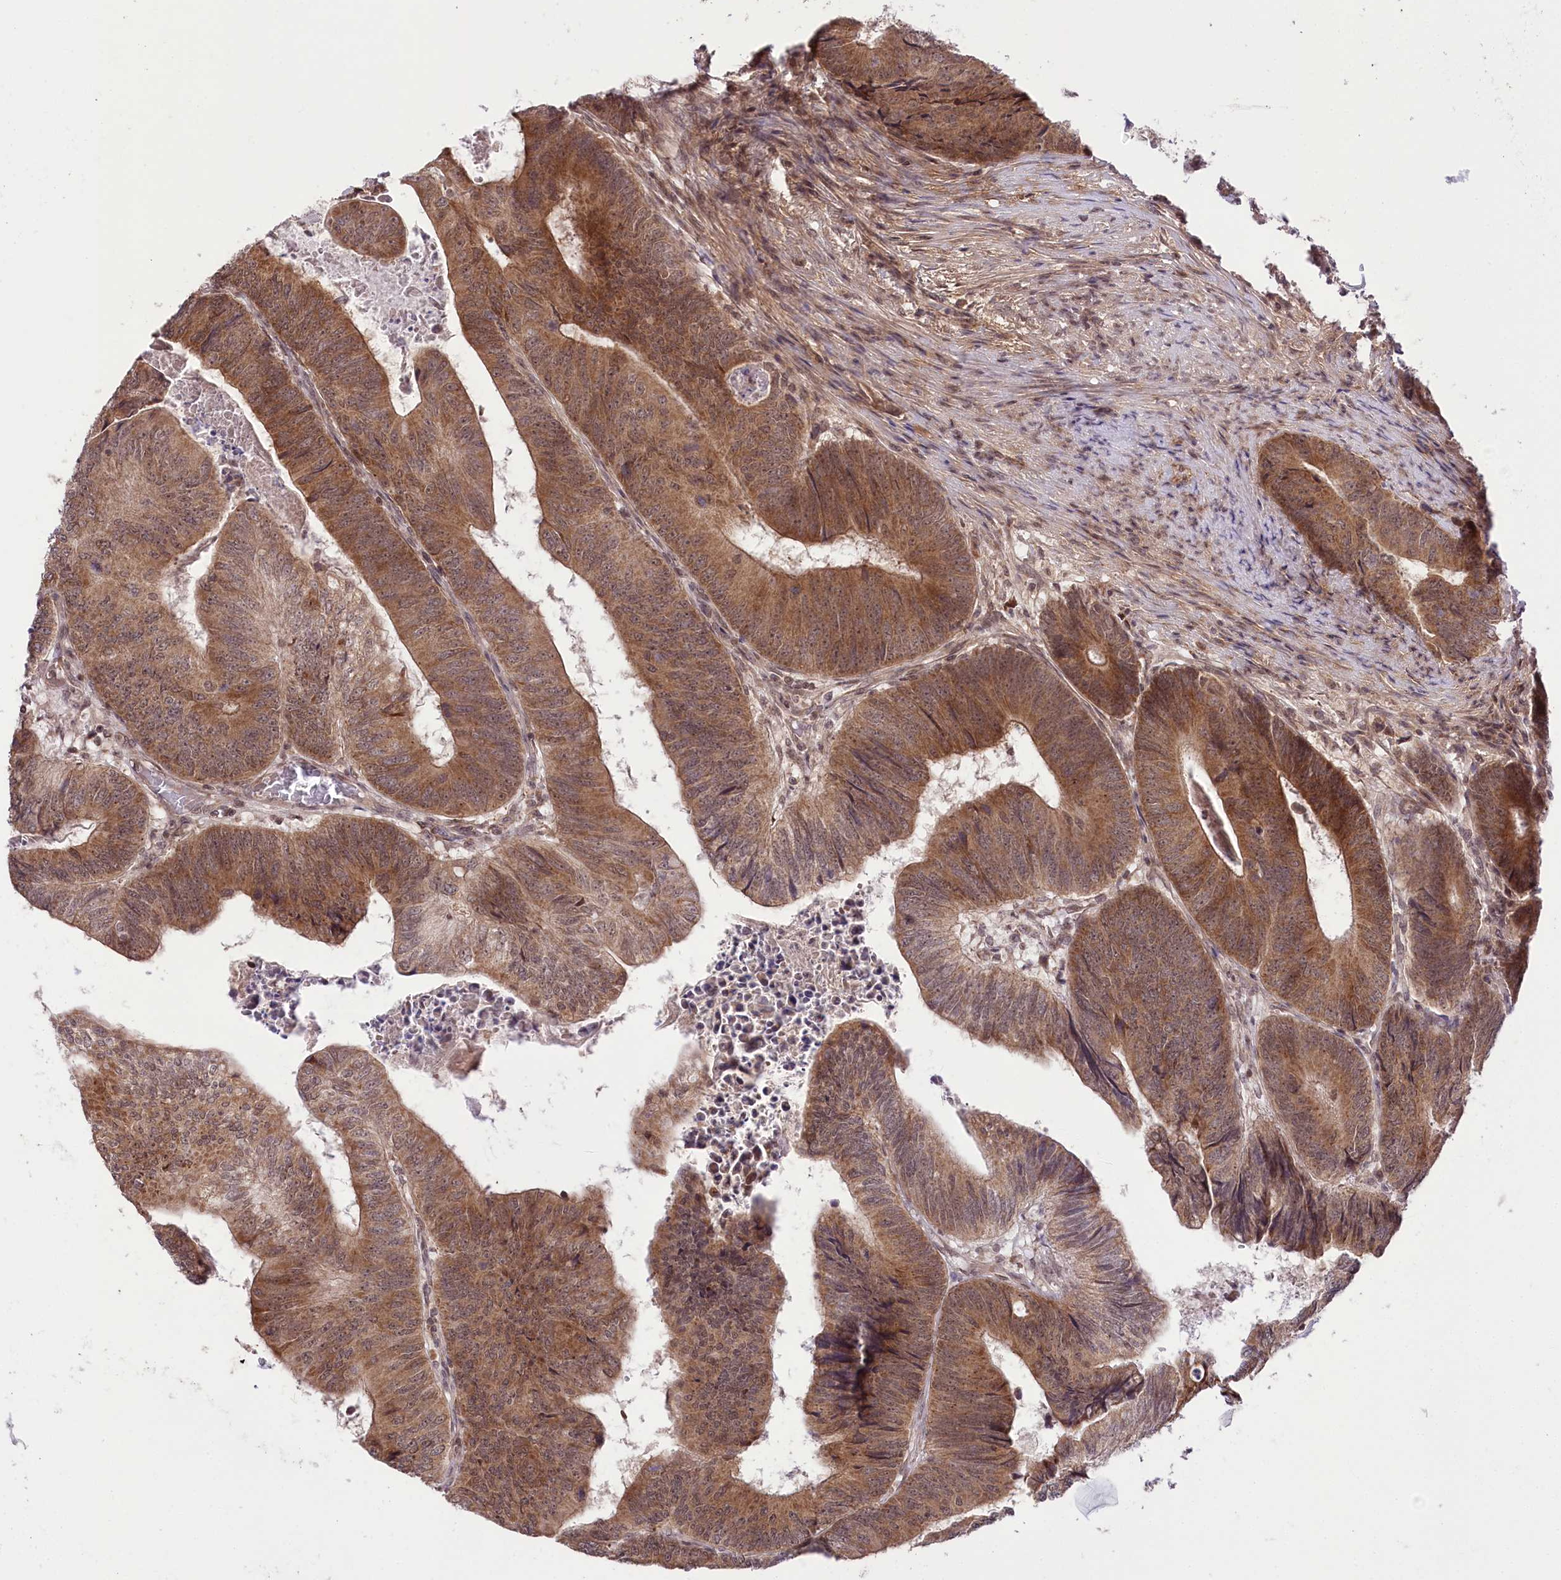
{"staining": {"intensity": "moderate", "quantity": ">75%", "location": "cytoplasmic/membranous"}, "tissue": "colorectal cancer", "cell_type": "Tumor cells", "image_type": "cancer", "snomed": [{"axis": "morphology", "description": "Adenocarcinoma, NOS"}, {"axis": "topography", "description": "Colon"}], "caption": "Immunohistochemistry (IHC) staining of colorectal adenocarcinoma, which exhibits medium levels of moderate cytoplasmic/membranous staining in about >75% of tumor cells indicating moderate cytoplasmic/membranous protein staining. The staining was performed using DAB (3,3'-diaminobenzidine) (brown) for protein detection and nuclei were counterstained in hematoxylin (blue).", "gene": "ZMAT2", "patient": {"sex": "female", "age": 67}}